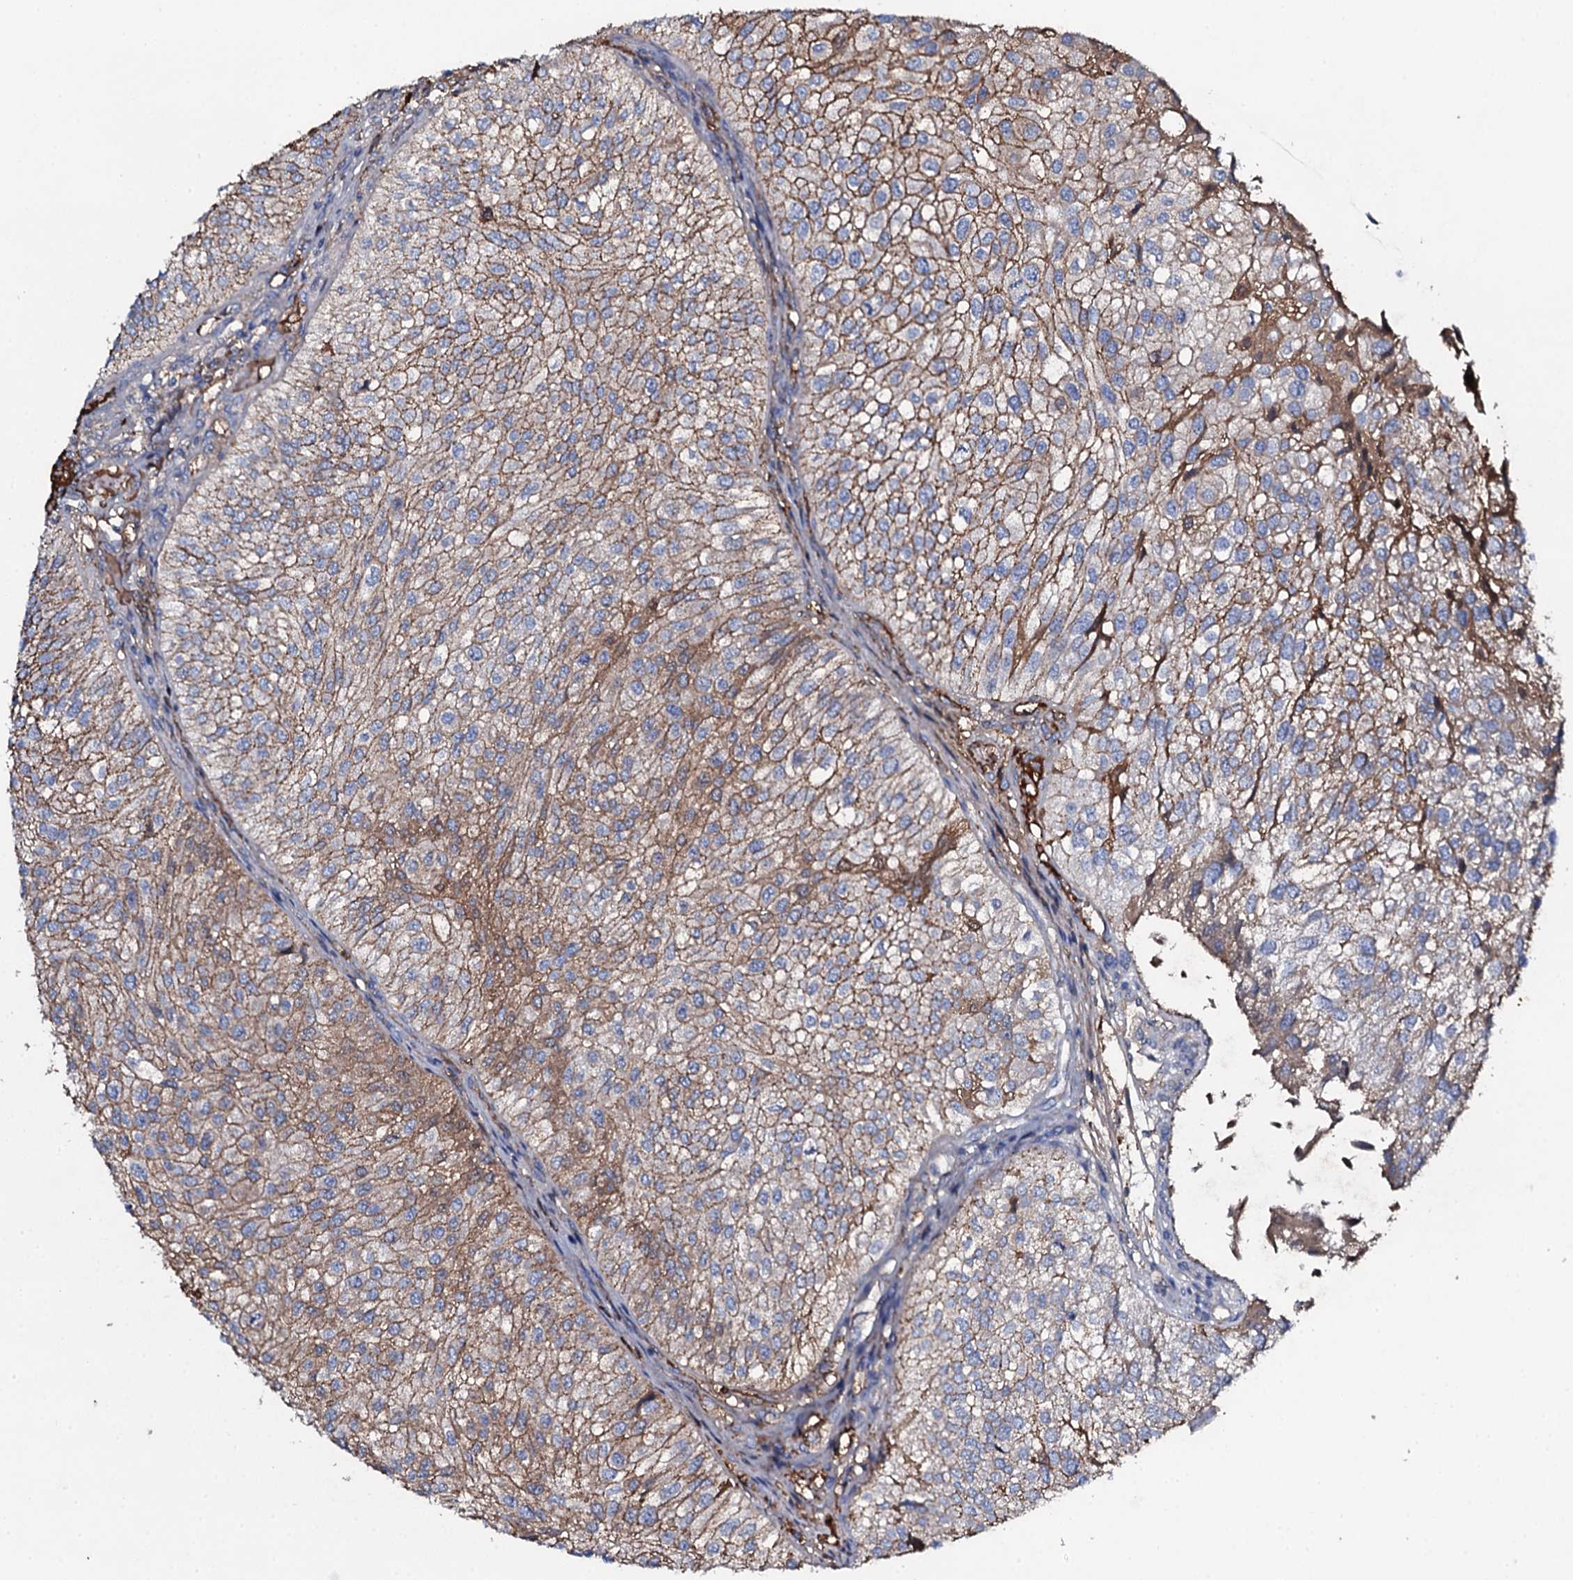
{"staining": {"intensity": "moderate", "quantity": ">75%", "location": "cytoplasmic/membranous"}, "tissue": "urothelial cancer", "cell_type": "Tumor cells", "image_type": "cancer", "snomed": [{"axis": "morphology", "description": "Urothelial carcinoma, Low grade"}, {"axis": "topography", "description": "Urinary bladder"}], "caption": "A brown stain shows moderate cytoplasmic/membranous staining of a protein in human urothelial carcinoma (low-grade) tumor cells.", "gene": "EDN1", "patient": {"sex": "female", "age": 89}}